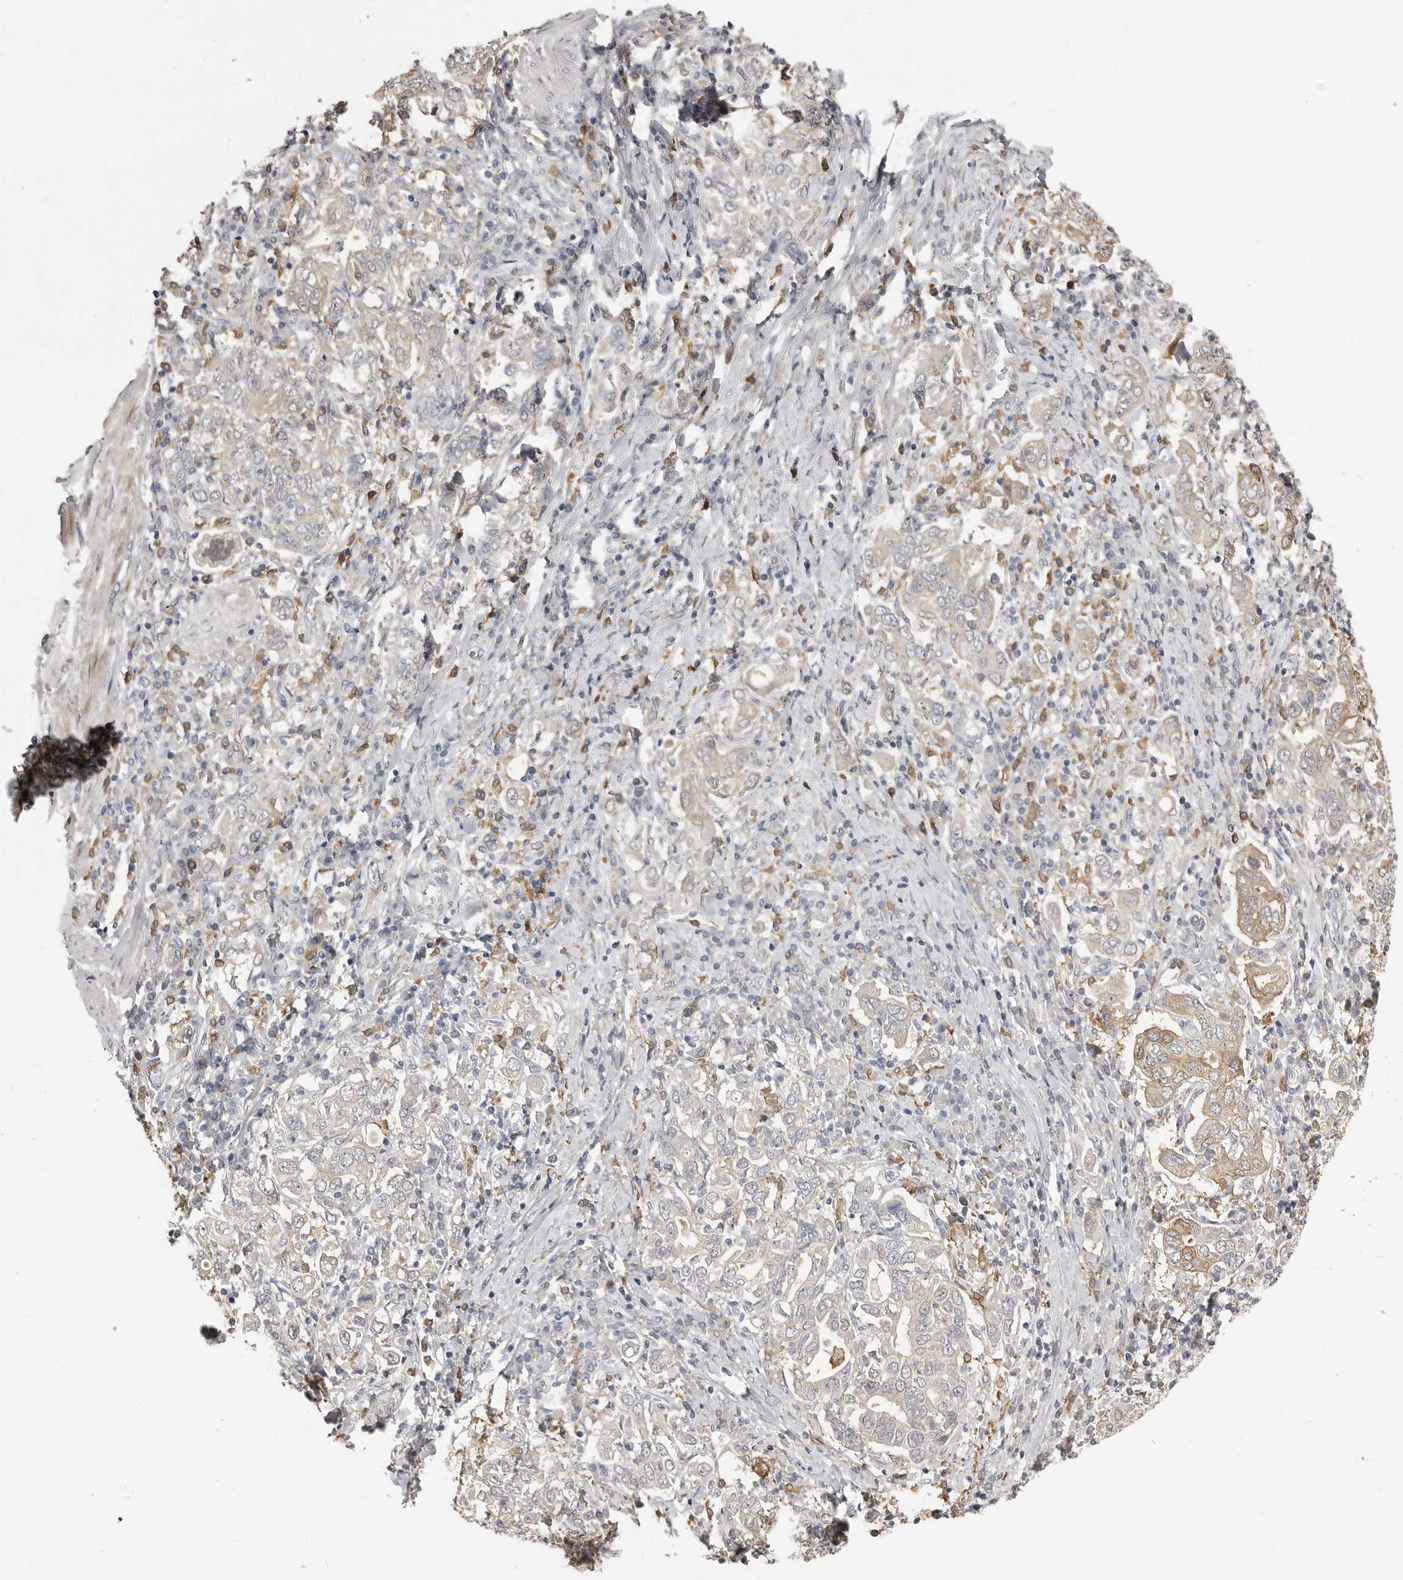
{"staining": {"intensity": "weak", "quantity": "<25%", "location": "cytoplasmic/membranous"}, "tissue": "stomach cancer", "cell_type": "Tumor cells", "image_type": "cancer", "snomed": [{"axis": "morphology", "description": "Adenocarcinoma, NOS"}, {"axis": "topography", "description": "Stomach, upper"}], "caption": "The photomicrograph displays no staining of tumor cells in stomach cancer. Nuclei are stained in blue.", "gene": "KCNJ8", "patient": {"sex": "male", "age": 62}}